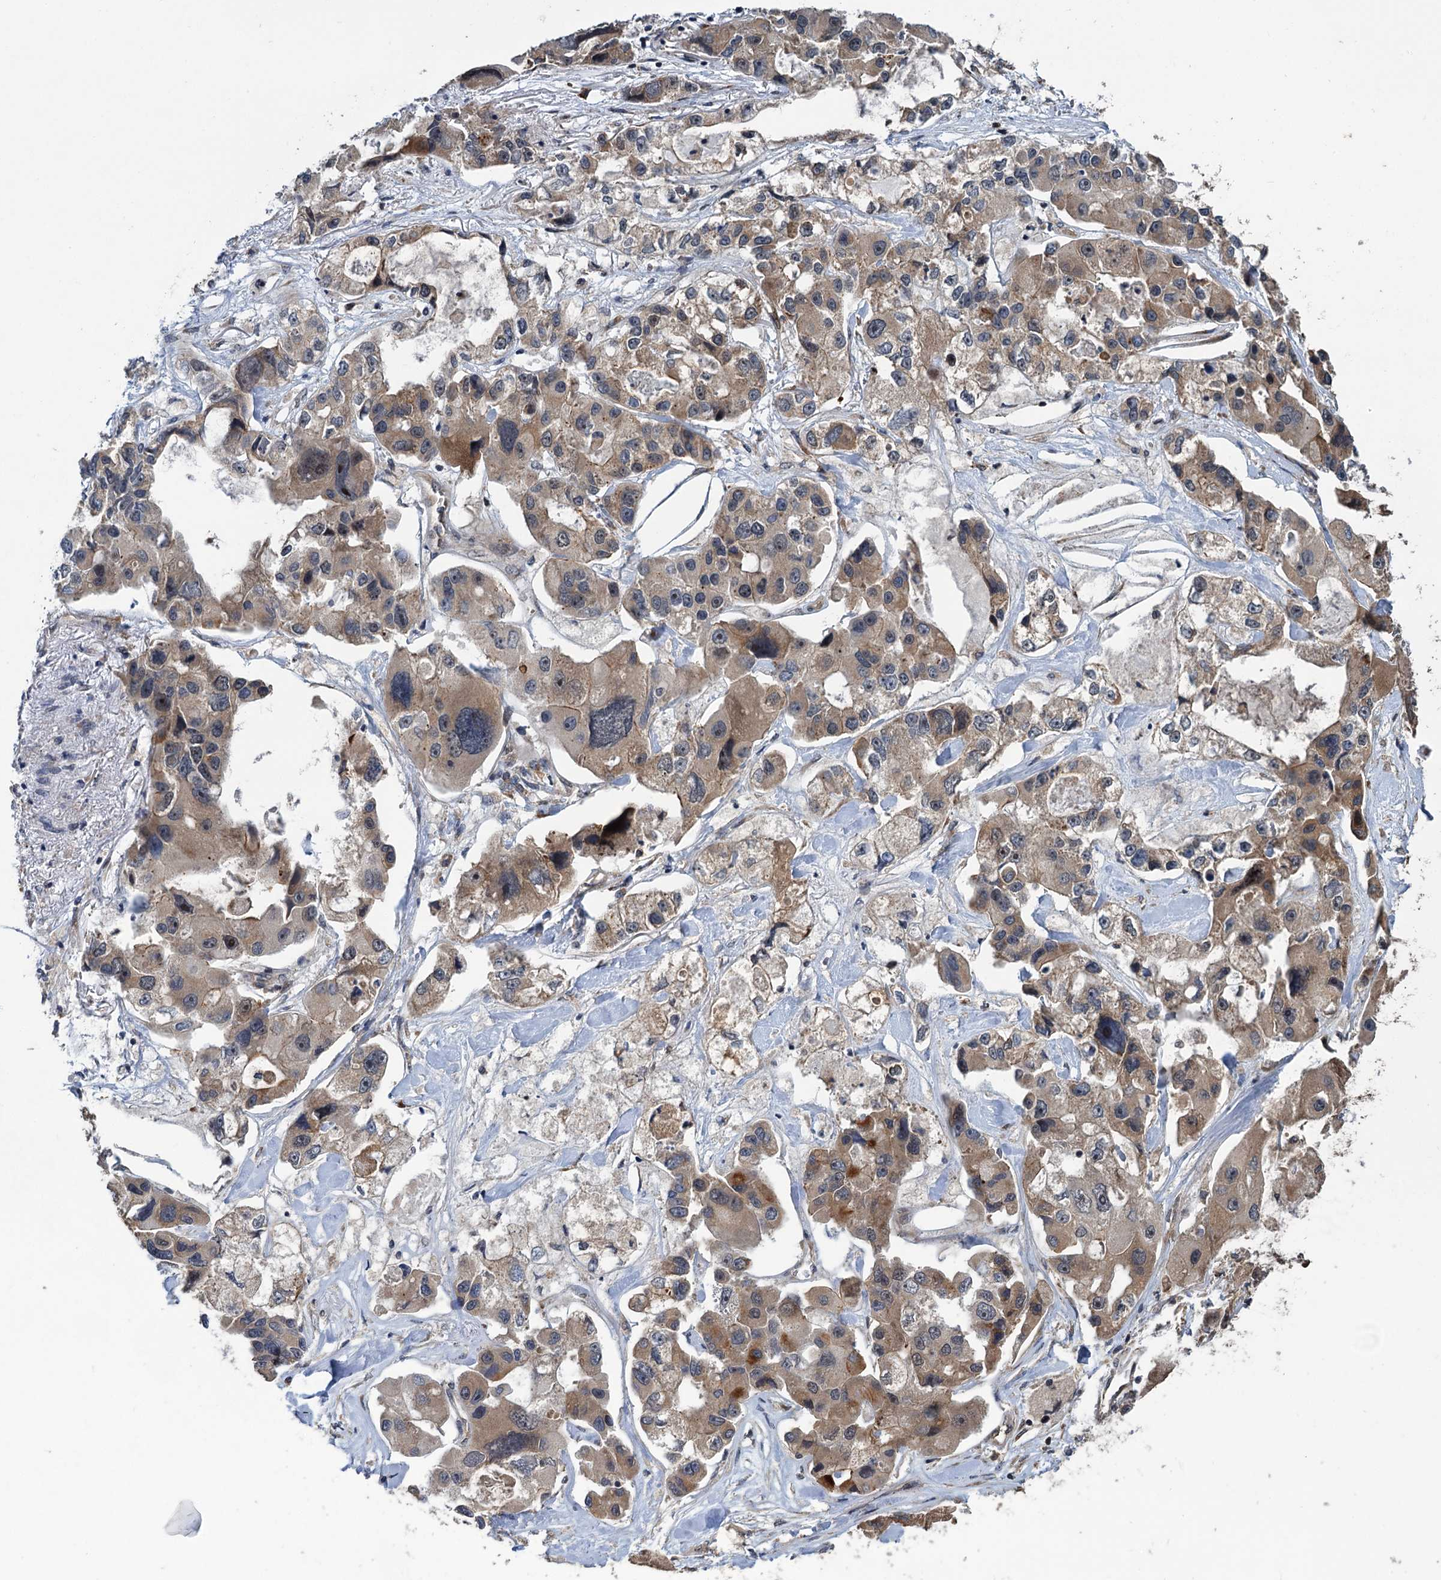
{"staining": {"intensity": "moderate", "quantity": ">75%", "location": "cytoplasmic/membranous"}, "tissue": "lung cancer", "cell_type": "Tumor cells", "image_type": "cancer", "snomed": [{"axis": "morphology", "description": "Adenocarcinoma, NOS"}, {"axis": "topography", "description": "Lung"}], "caption": "An image of adenocarcinoma (lung) stained for a protein displays moderate cytoplasmic/membranous brown staining in tumor cells.", "gene": "KANSL2", "patient": {"sex": "female", "age": 54}}